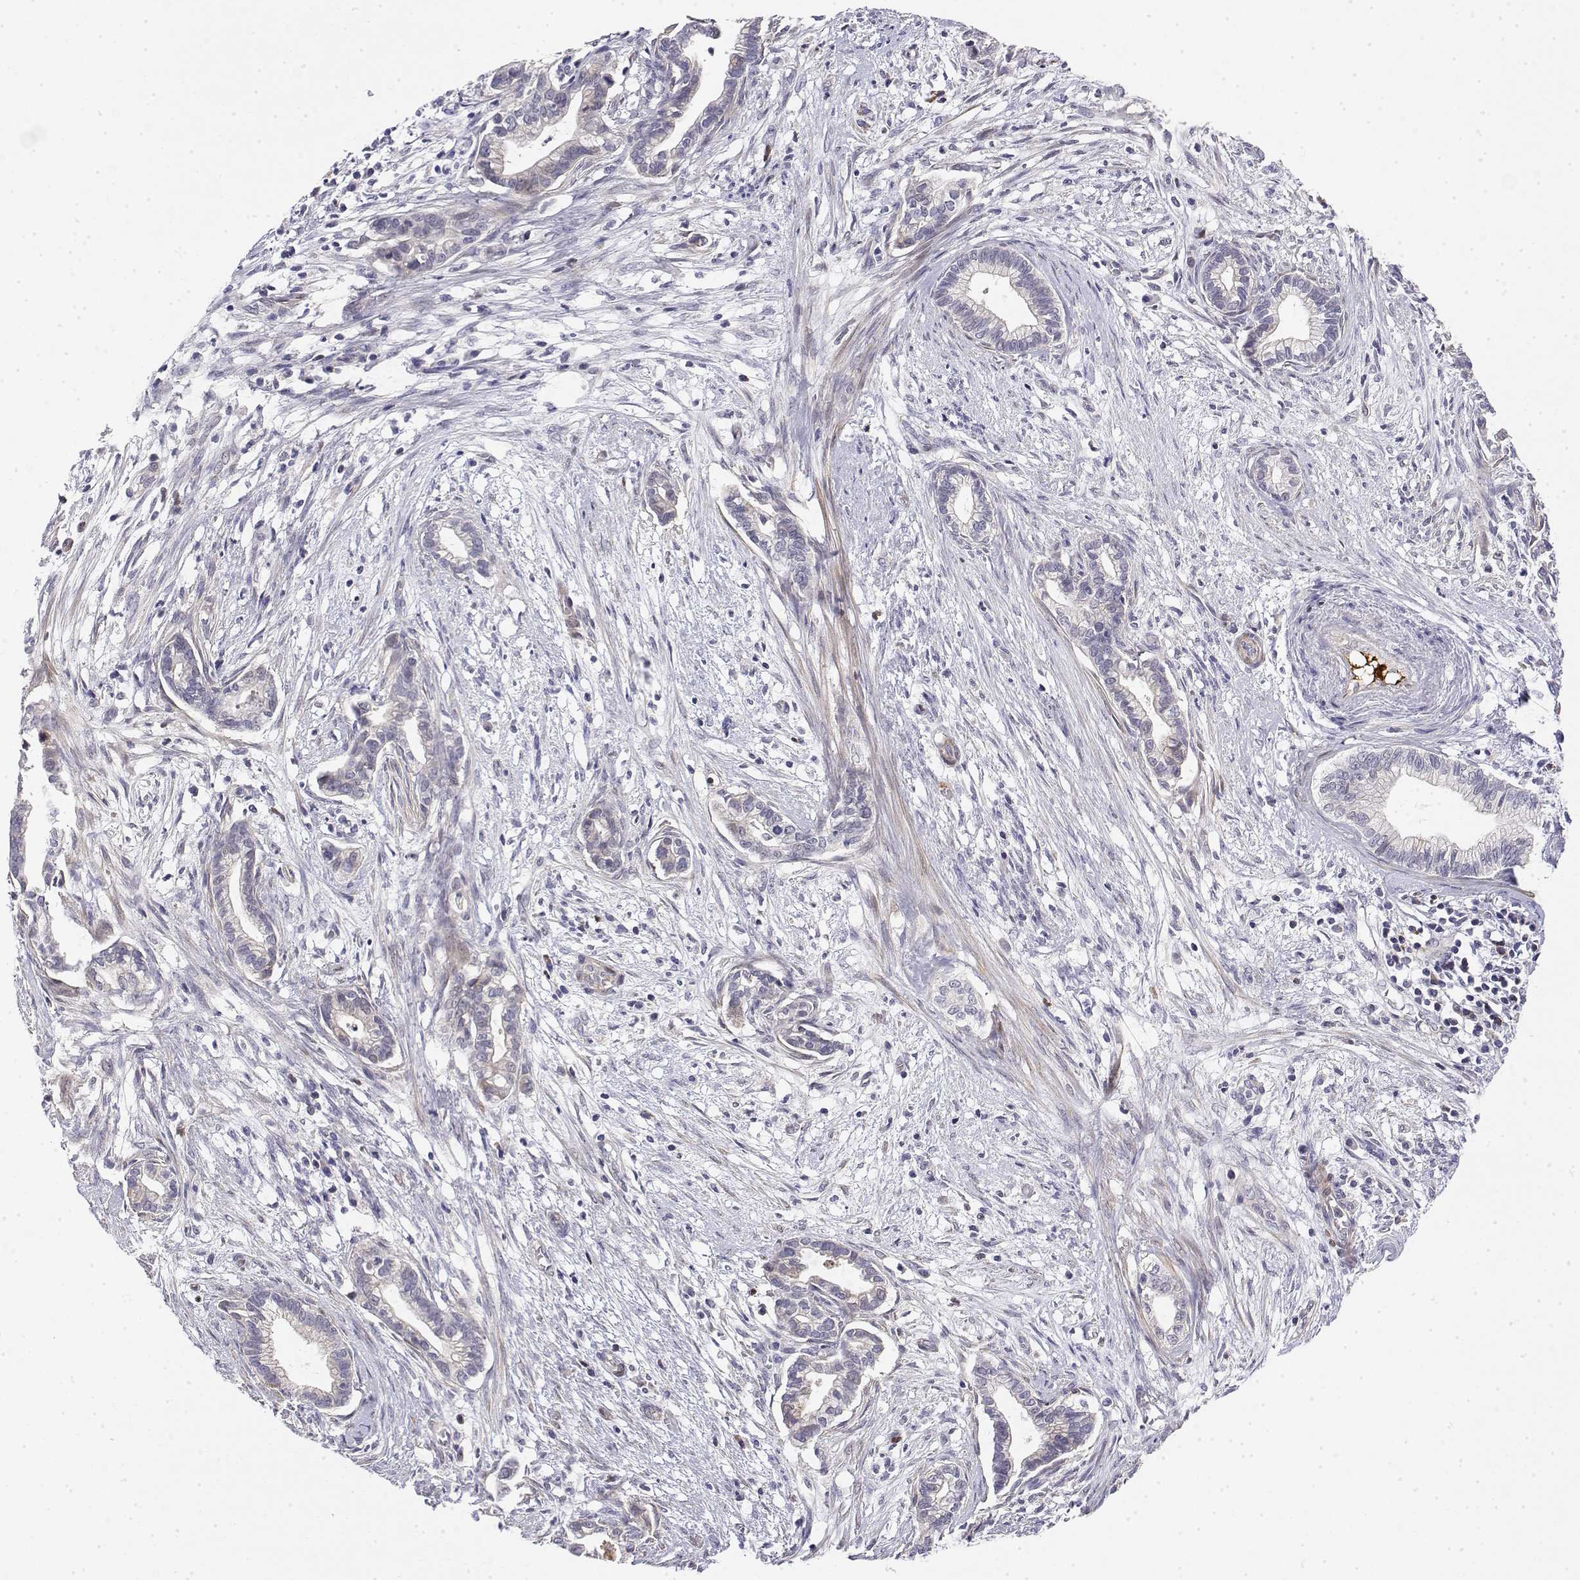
{"staining": {"intensity": "negative", "quantity": "none", "location": "none"}, "tissue": "cervical cancer", "cell_type": "Tumor cells", "image_type": "cancer", "snomed": [{"axis": "morphology", "description": "Adenocarcinoma, NOS"}, {"axis": "topography", "description": "Cervix"}], "caption": "An image of human cervical cancer is negative for staining in tumor cells.", "gene": "GGACT", "patient": {"sex": "female", "age": 62}}